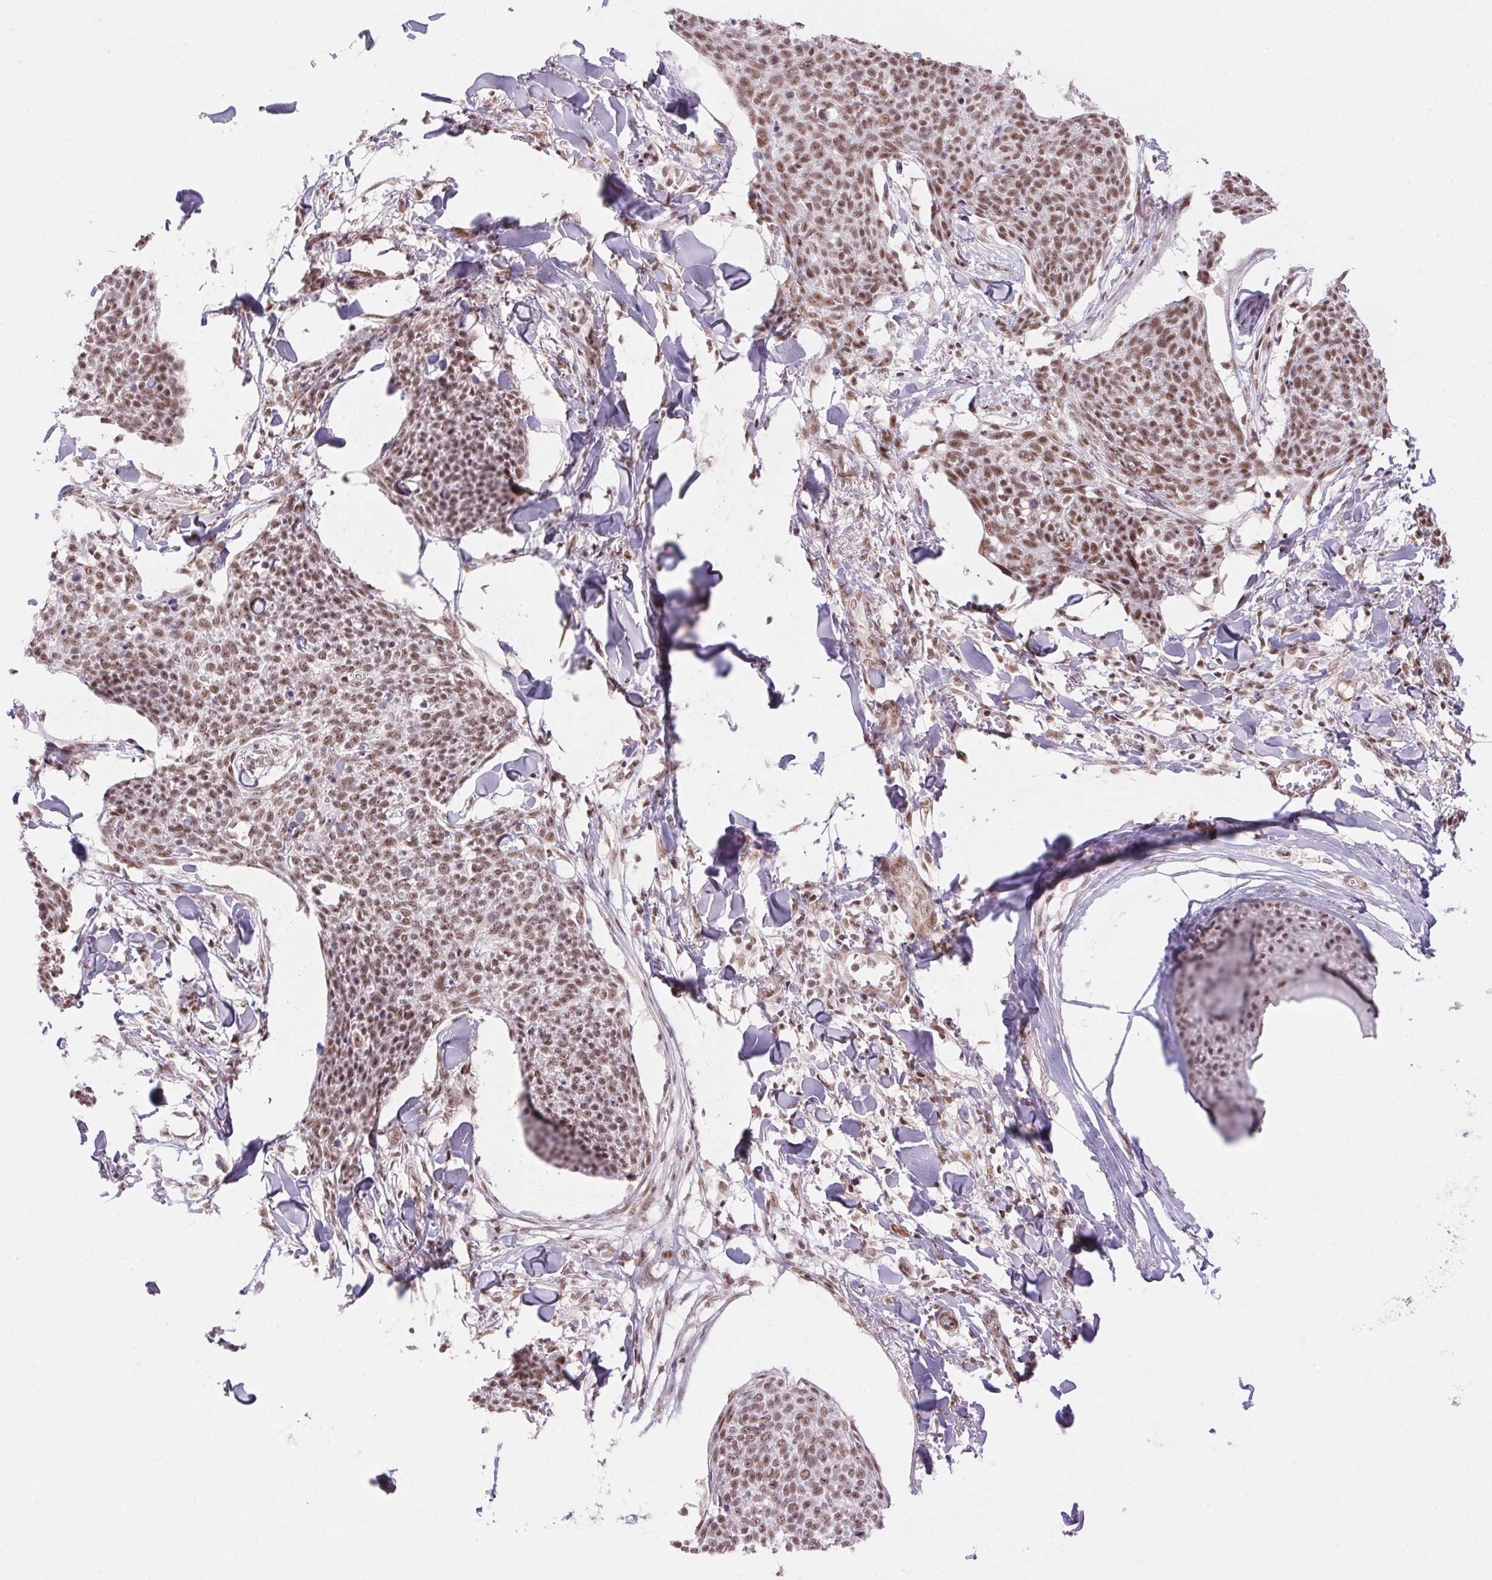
{"staining": {"intensity": "moderate", "quantity": ">75%", "location": "nuclear"}, "tissue": "skin cancer", "cell_type": "Tumor cells", "image_type": "cancer", "snomed": [{"axis": "morphology", "description": "Squamous cell carcinoma, NOS"}, {"axis": "topography", "description": "Skin"}, {"axis": "topography", "description": "Vulva"}], "caption": "Tumor cells exhibit moderate nuclear positivity in approximately >75% of cells in skin squamous cell carcinoma.", "gene": "DDX17", "patient": {"sex": "female", "age": 75}}